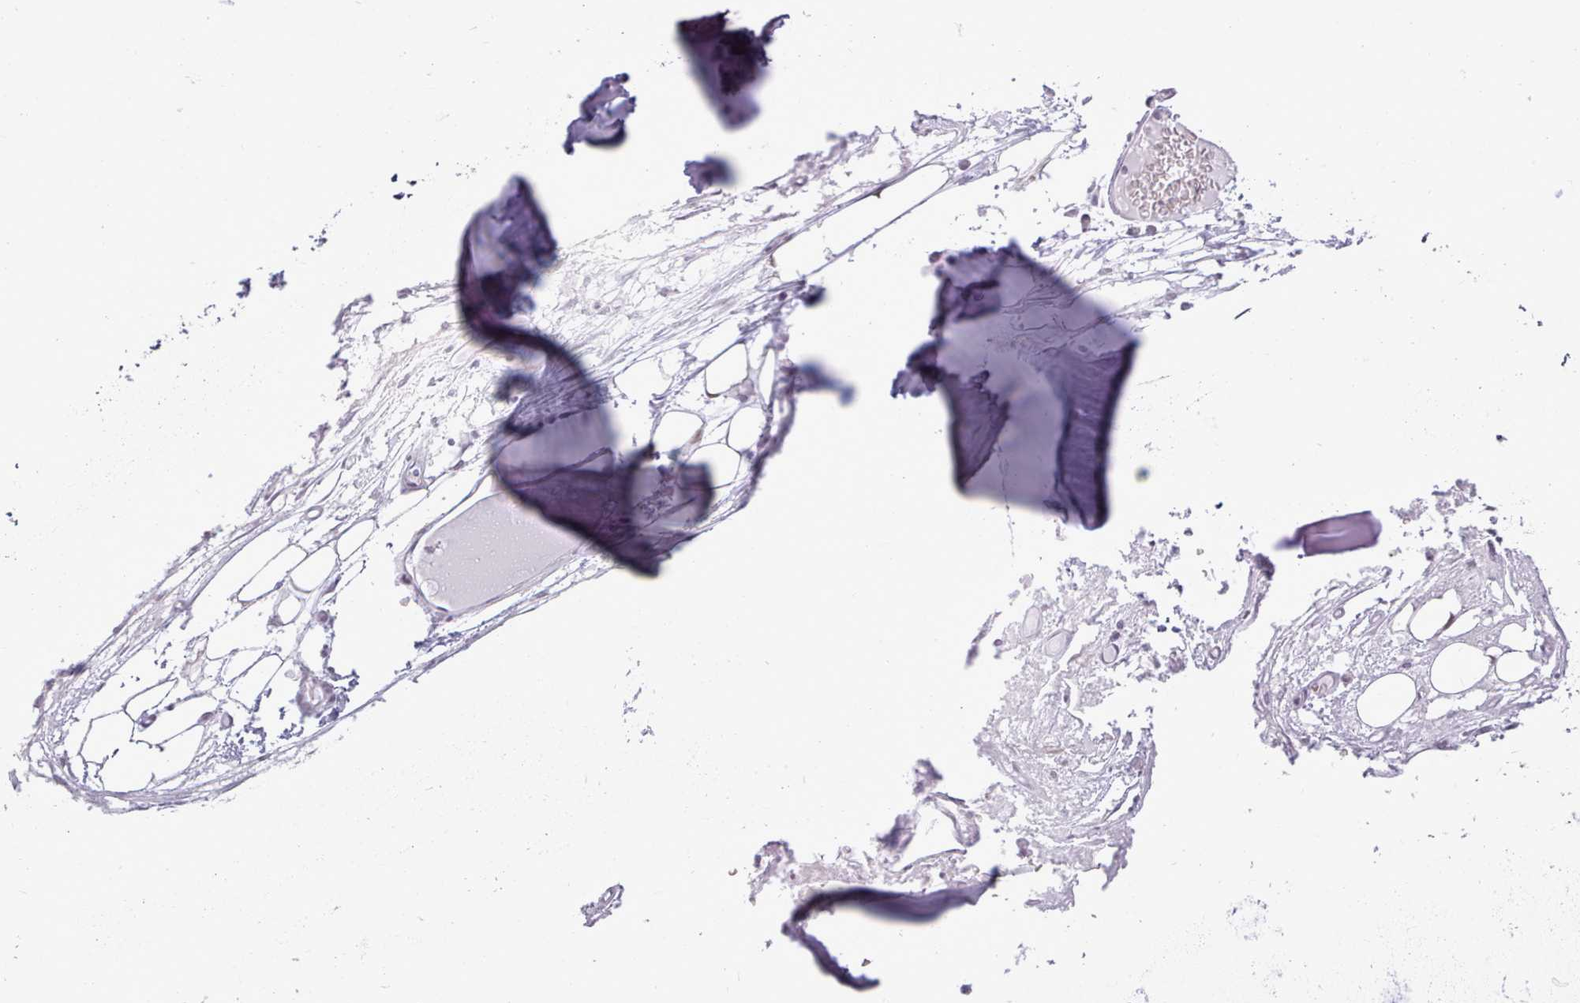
{"staining": {"intensity": "negative", "quantity": "none", "location": "none"}, "tissue": "adipose tissue", "cell_type": "Adipocytes", "image_type": "normal", "snomed": [{"axis": "morphology", "description": "Normal tissue, NOS"}, {"axis": "topography", "description": "Cartilage tissue"}], "caption": "An IHC micrograph of normal adipose tissue is shown. There is no staining in adipocytes of adipose tissue.", "gene": "SRSF4", "patient": {"sex": "male", "age": 57}}